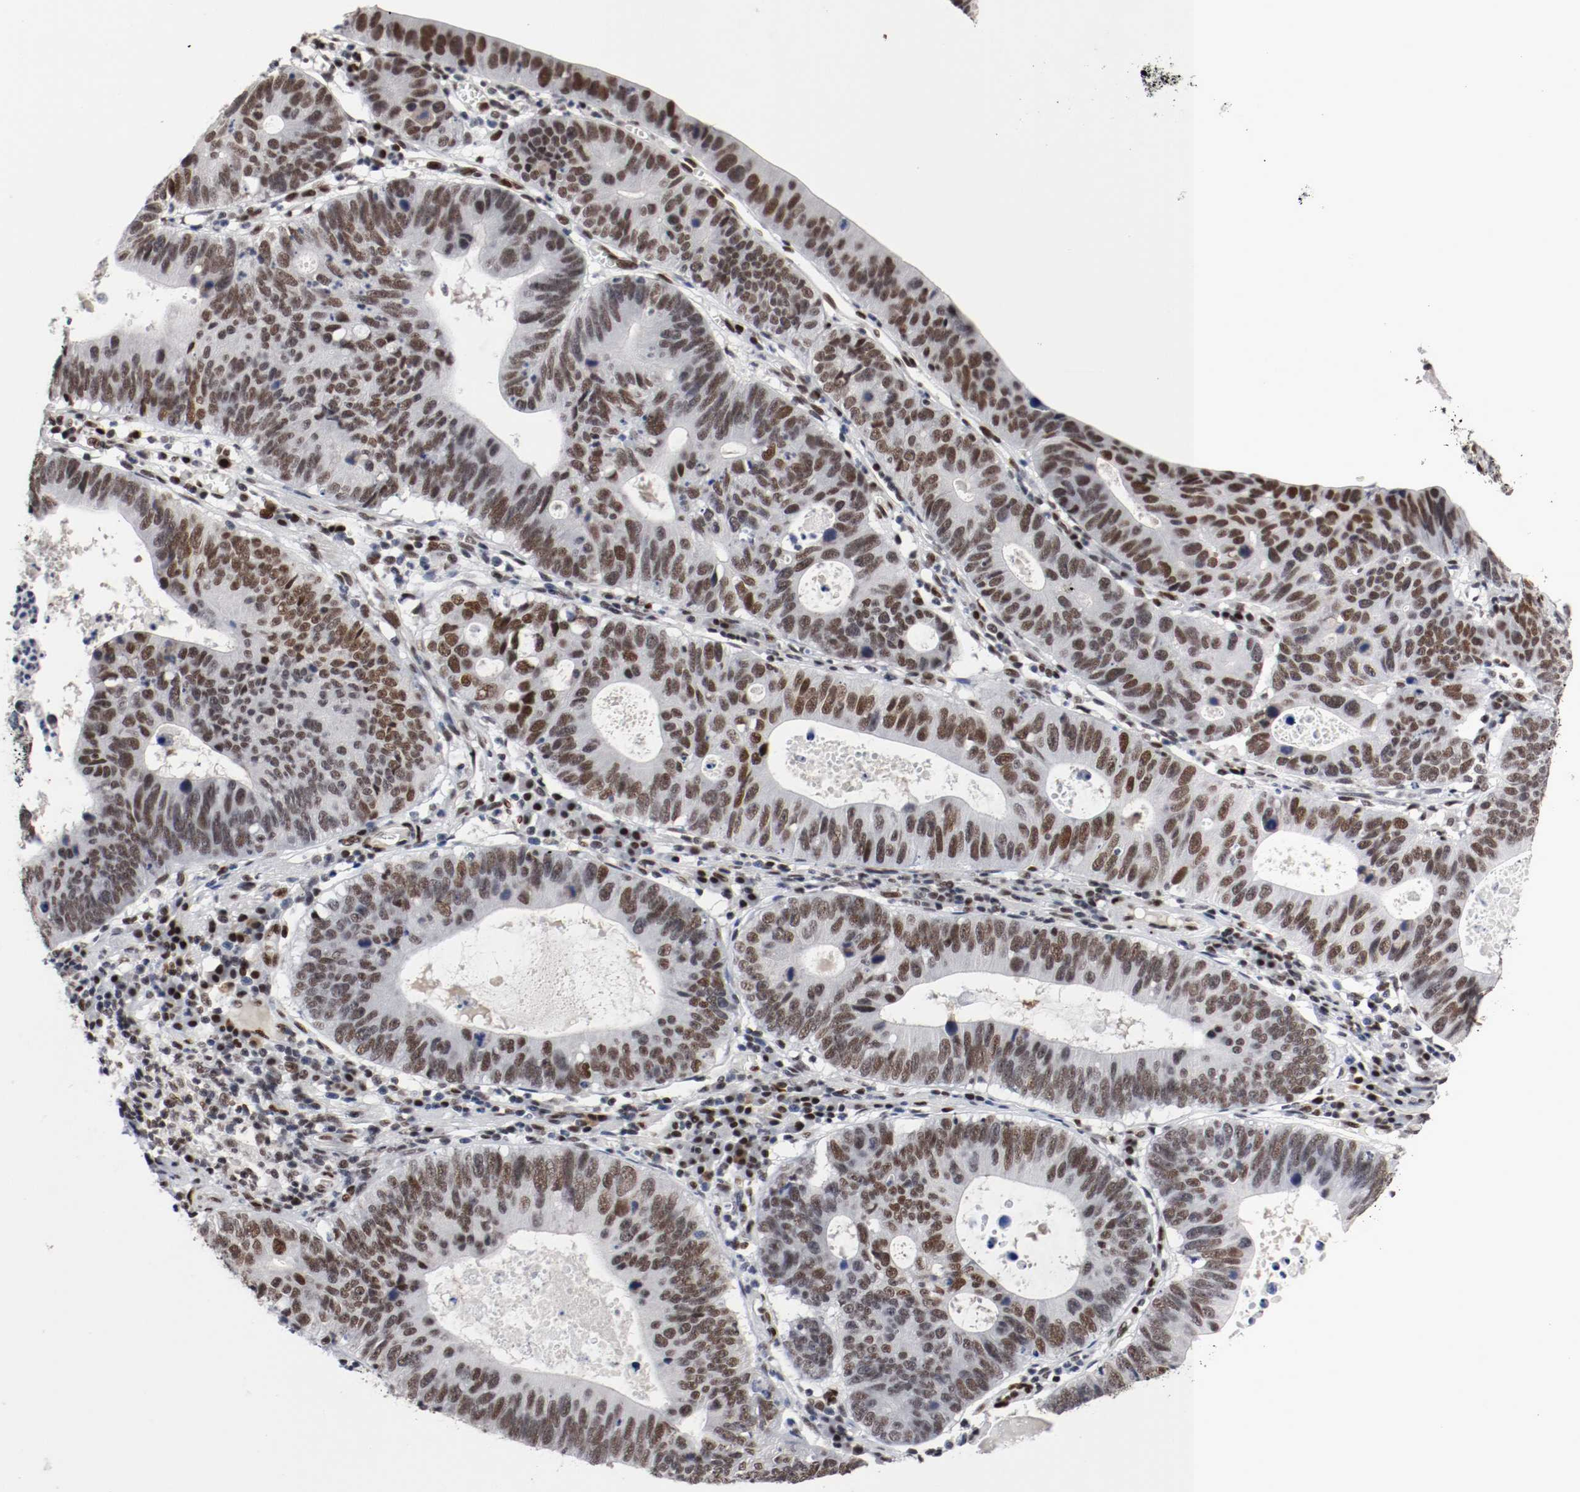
{"staining": {"intensity": "moderate", "quantity": ">75%", "location": "nuclear"}, "tissue": "stomach cancer", "cell_type": "Tumor cells", "image_type": "cancer", "snomed": [{"axis": "morphology", "description": "Adenocarcinoma, NOS"}, {"axis": "topography", "description": "Stomach"}], "caption": "Stomach adenocarcinoma stained with a protein marker exhibits moderate staining in tumor cells.", "gene": "MEF2D", "patient": {"sex": "male", "age": 59}}